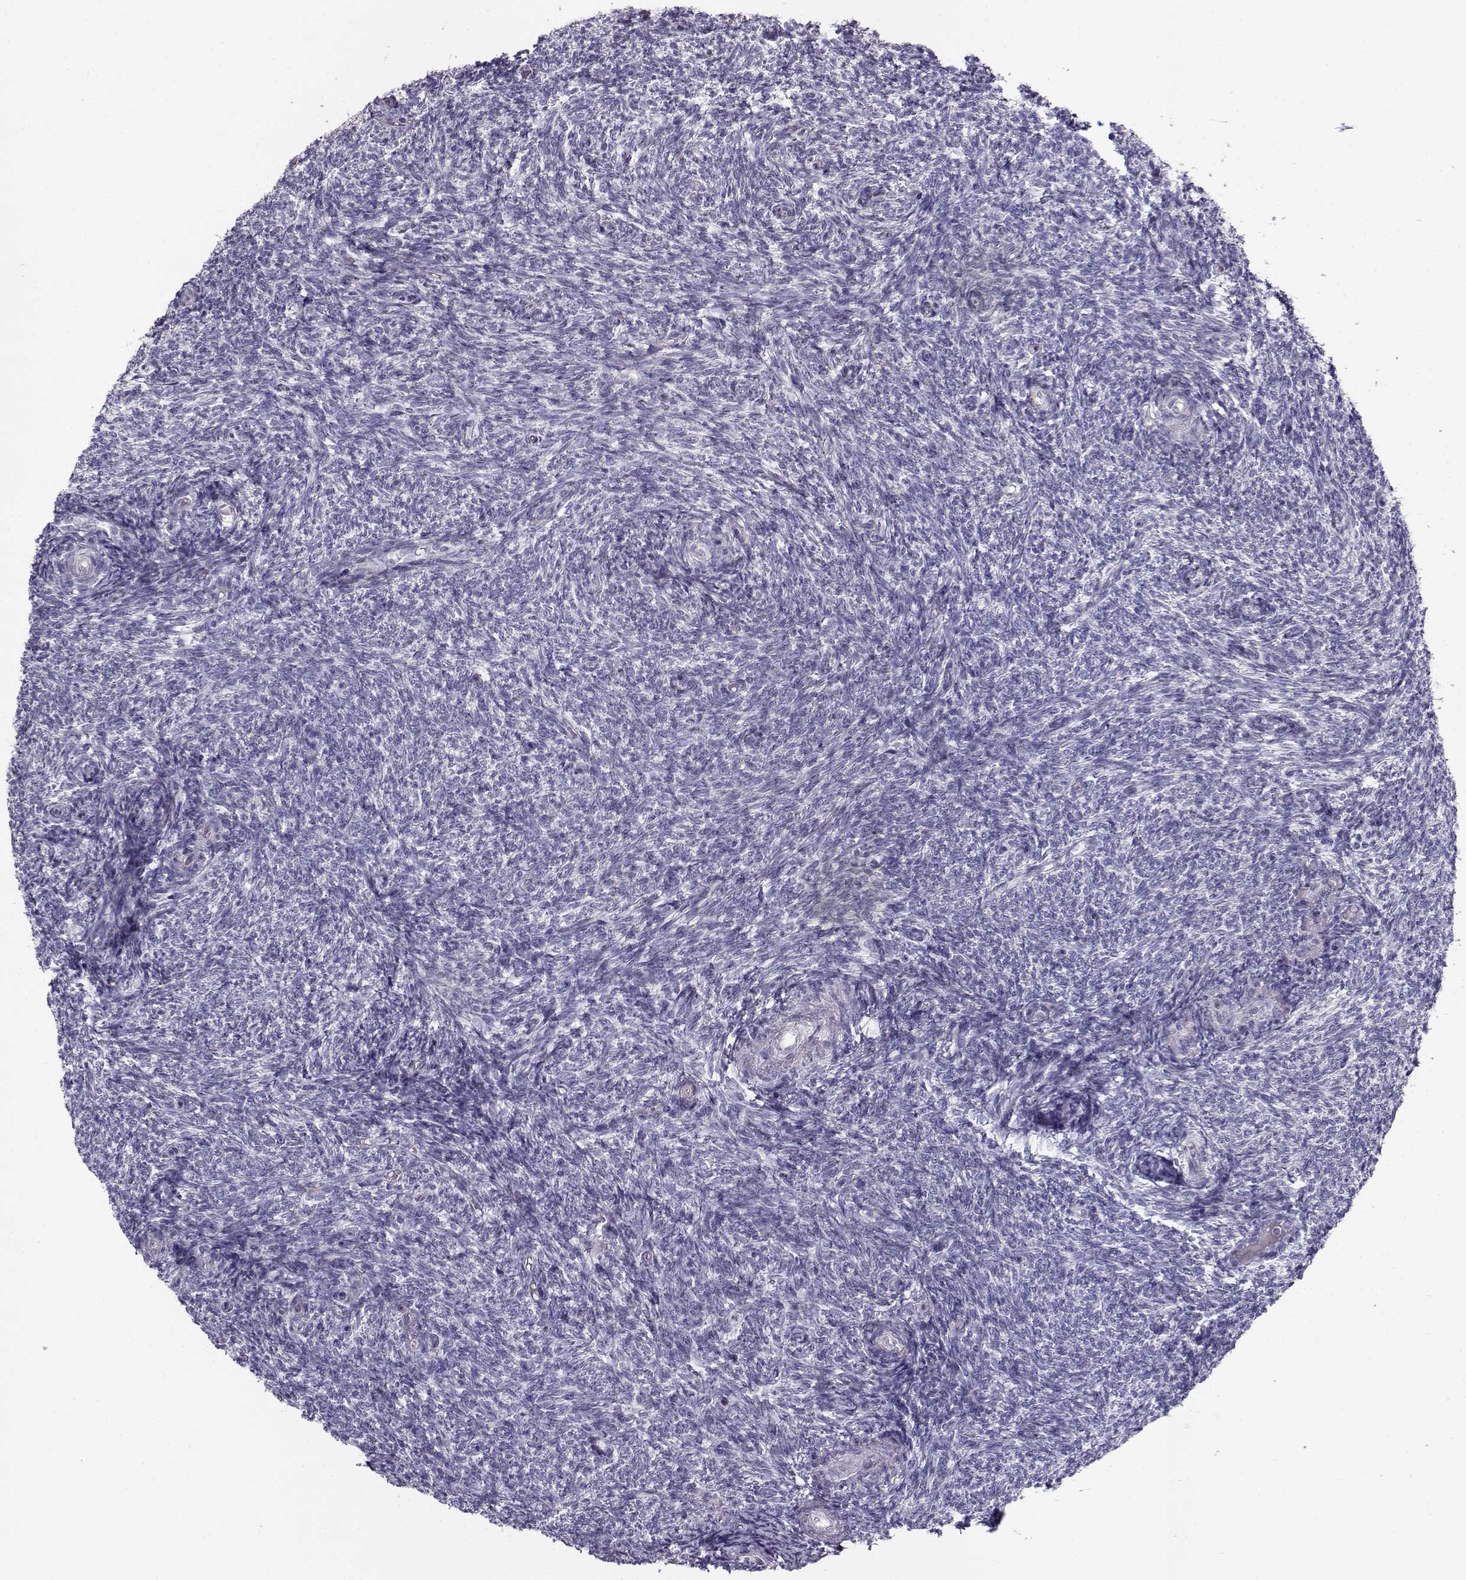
{"staining": {"intensity": "negative", "quantity": "none", "location": "none"}, "tissue": "ovary", "cell_type": "Follicle cells", "image_type": "normal", "snomed": [{"axis": "morphology", "description": "Normal tissue, NOS"}, {"axis": "topography", "description": "Ovary"}], "caption": "Follicle cells show no significant protein expression in normal ovary. Nuclei are stained in blue.", "gene": "NPW", "patient": {"sex": "female", "age": 39}}